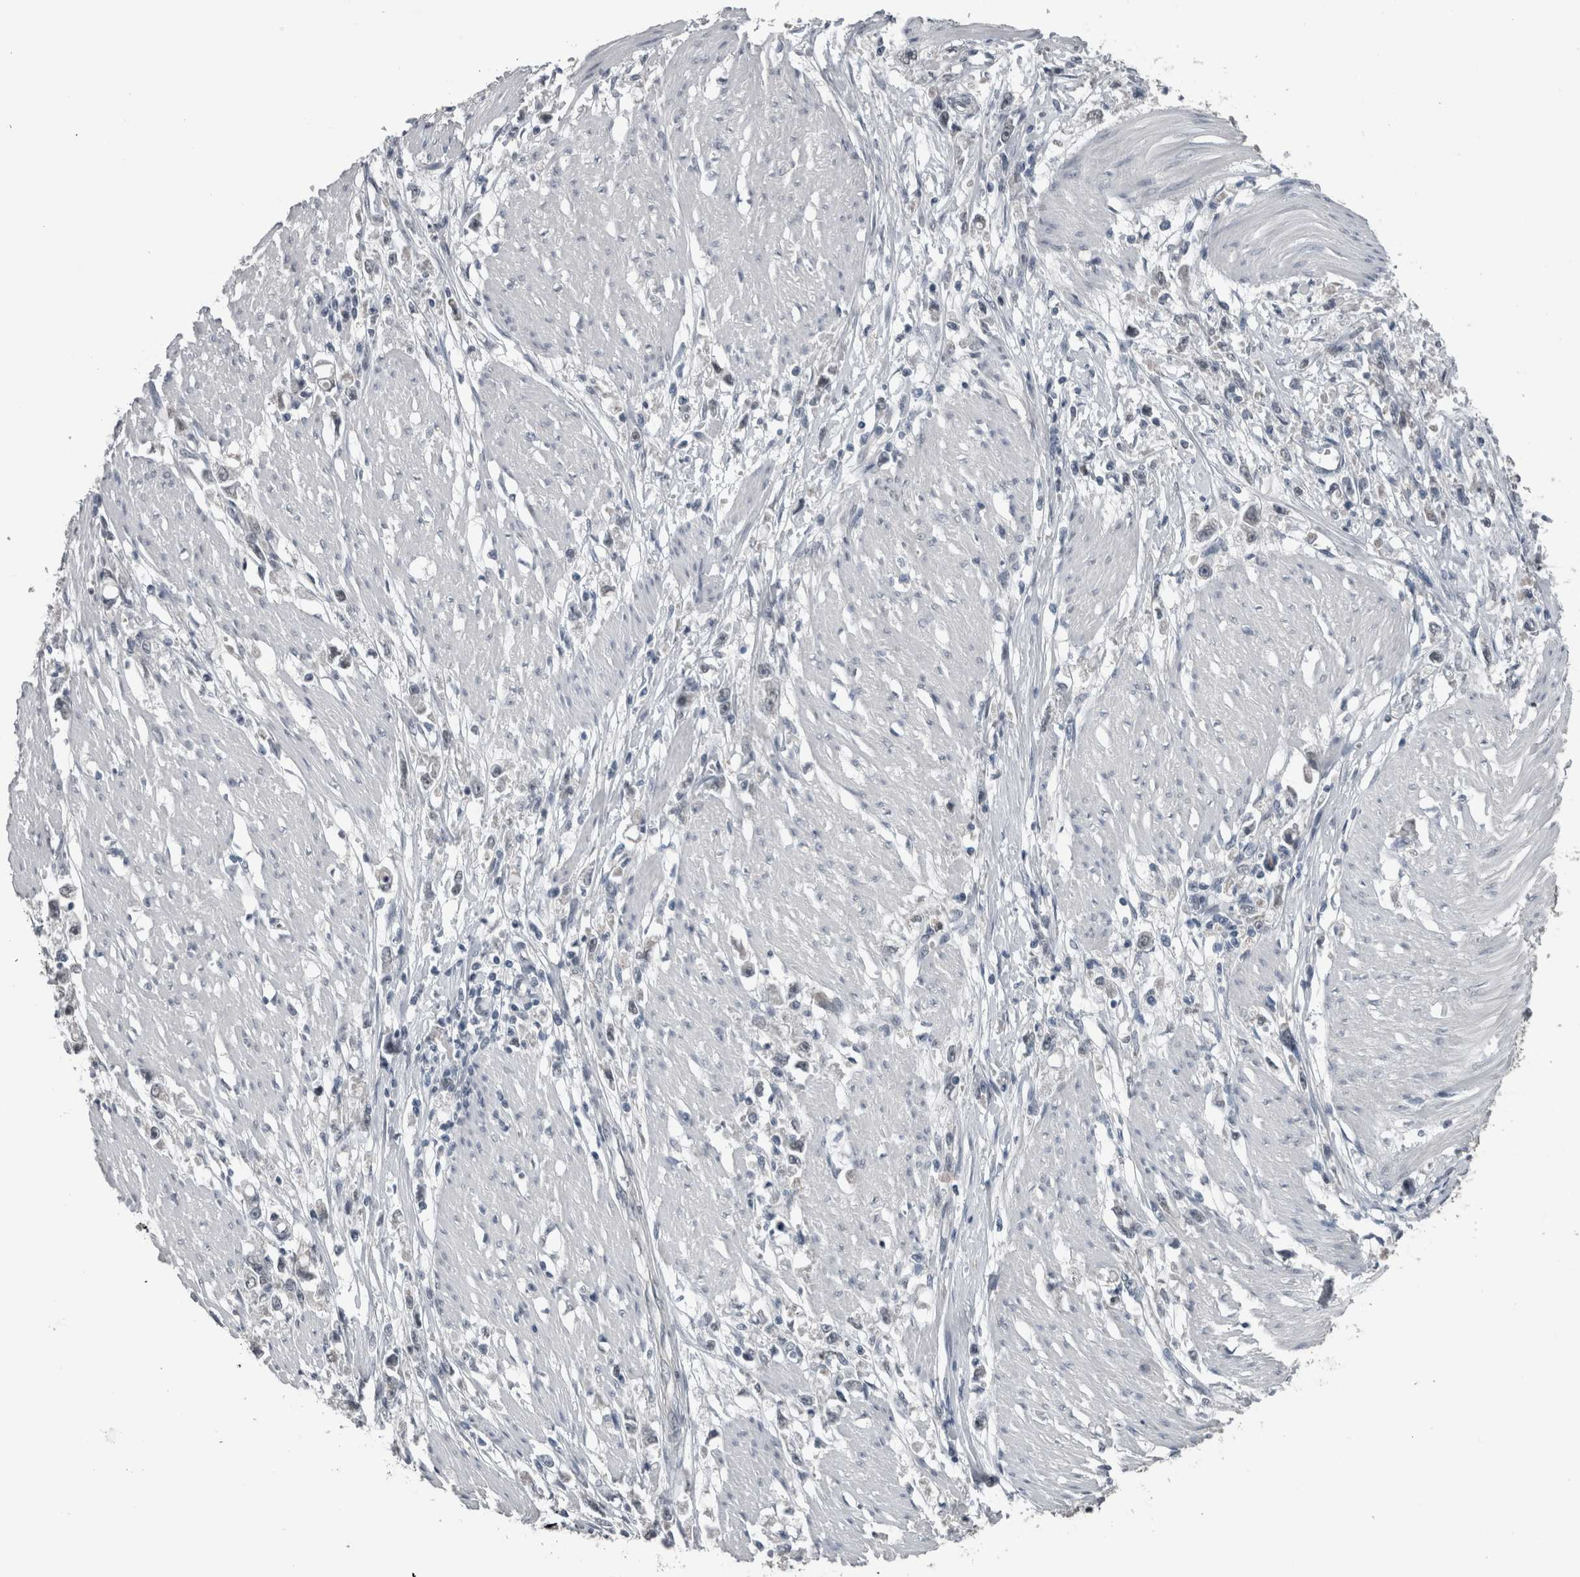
{"staining": {"intensity": "negative", "quantity": "none", "location": "none"}, "tissue": "stomach cancer", "cell_type": "Tumor cells", "image_type": "cancer", "snomed": [{"axis": "morphology", "description": "Adenocarcinoma, NOS"}, {"axis": "topography", "description": "Stomach"}], "caption": "This is an immunohistochemistry (IHC) image of human adenocarcinoma (stomach). There is no expression in tumor cells.", "gene": "ZBTB21", "patient": {"sex": "female", "age": 59}}